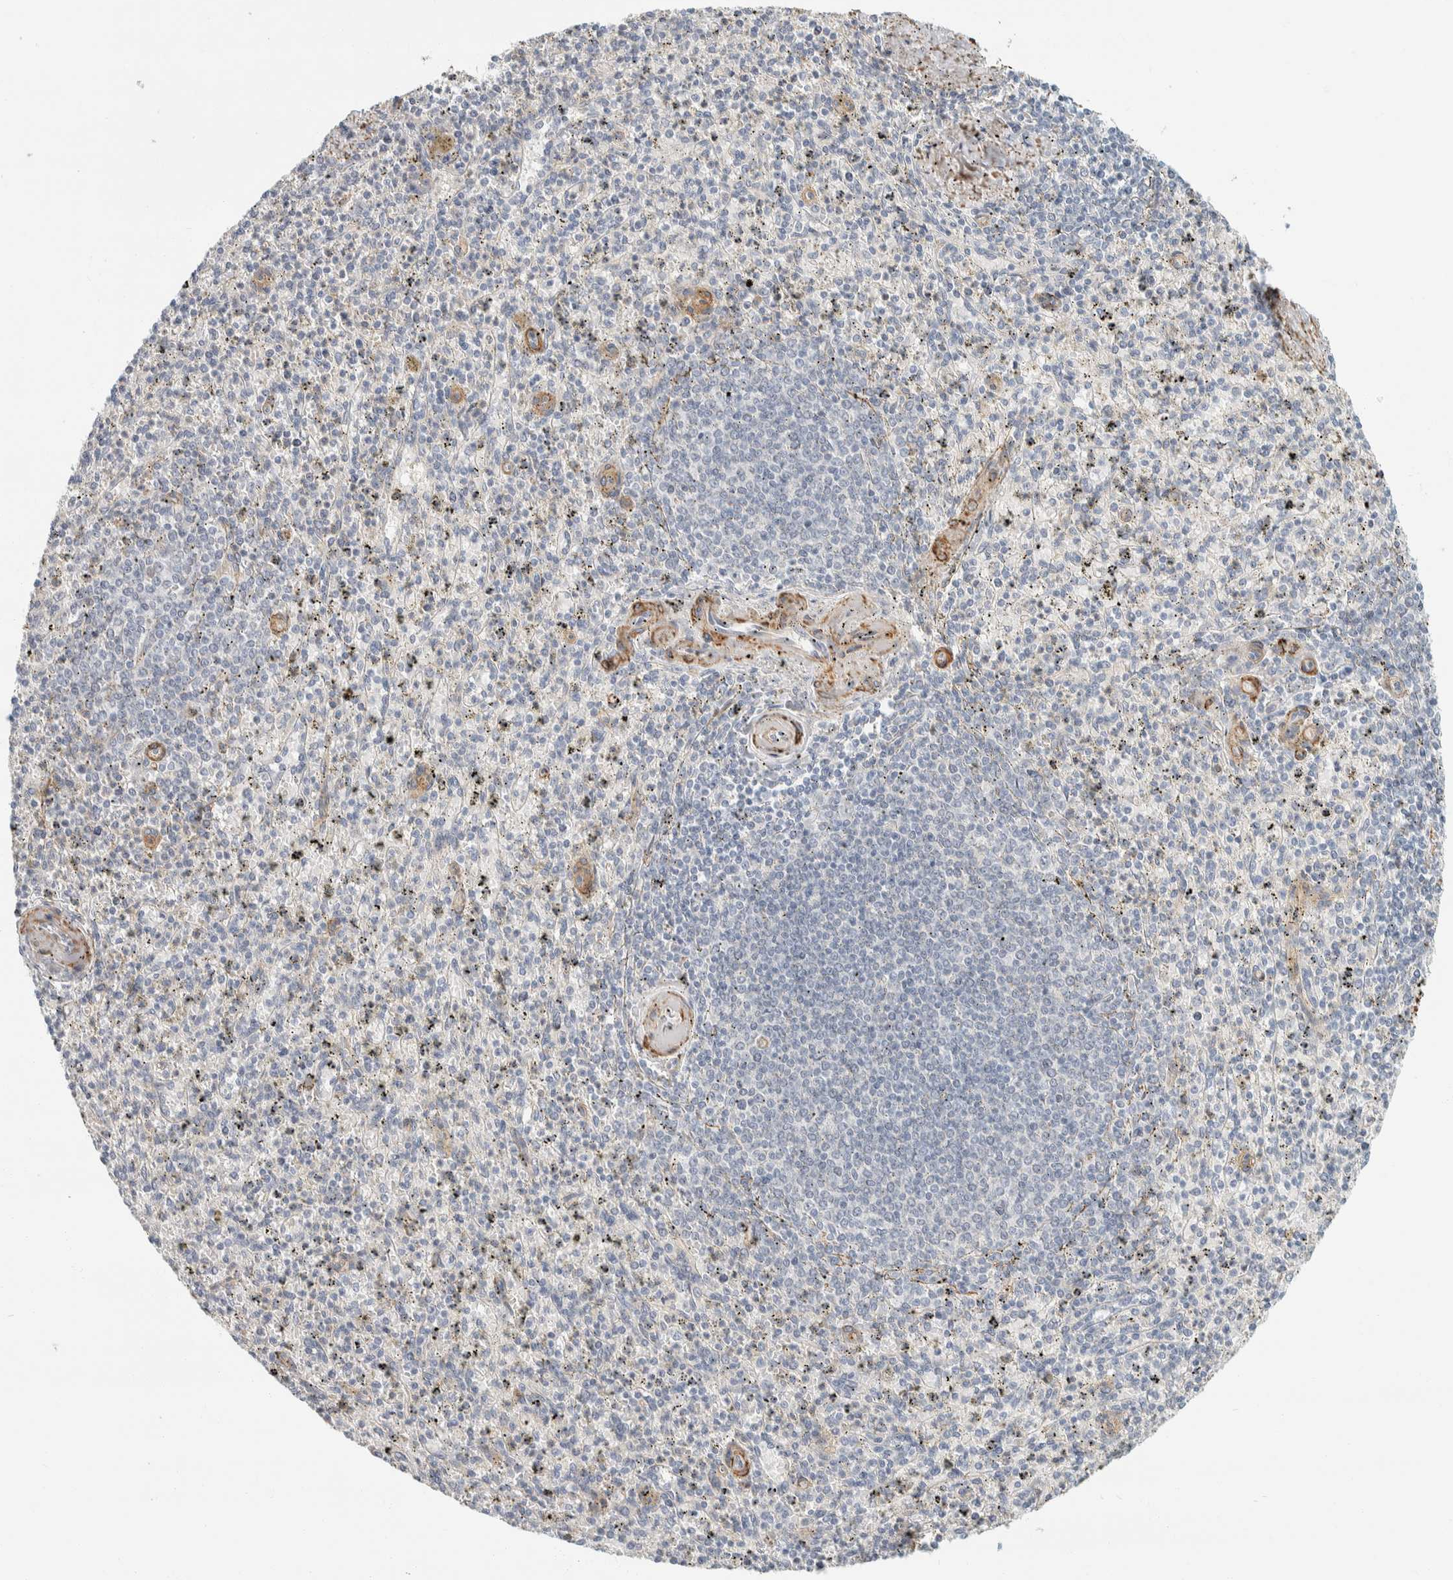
{"staining": {"intensity": "negative", "quantity": "none", "location": "none"}, "tissue": "spleen", "cell_type": "Cells in red pulp", "image_type": "normal", "snomed": [{"axis": "morphology", "description": "Normal tissue, NOS"}, {"axis": "topography", "description": "Spleen"}], "caption": "Immunohistochemical staining of benign human spleen displays no significant expression in cells in red pulp.", "gene": "CDR2", "patient": {"sex": "male", "age": 72}}